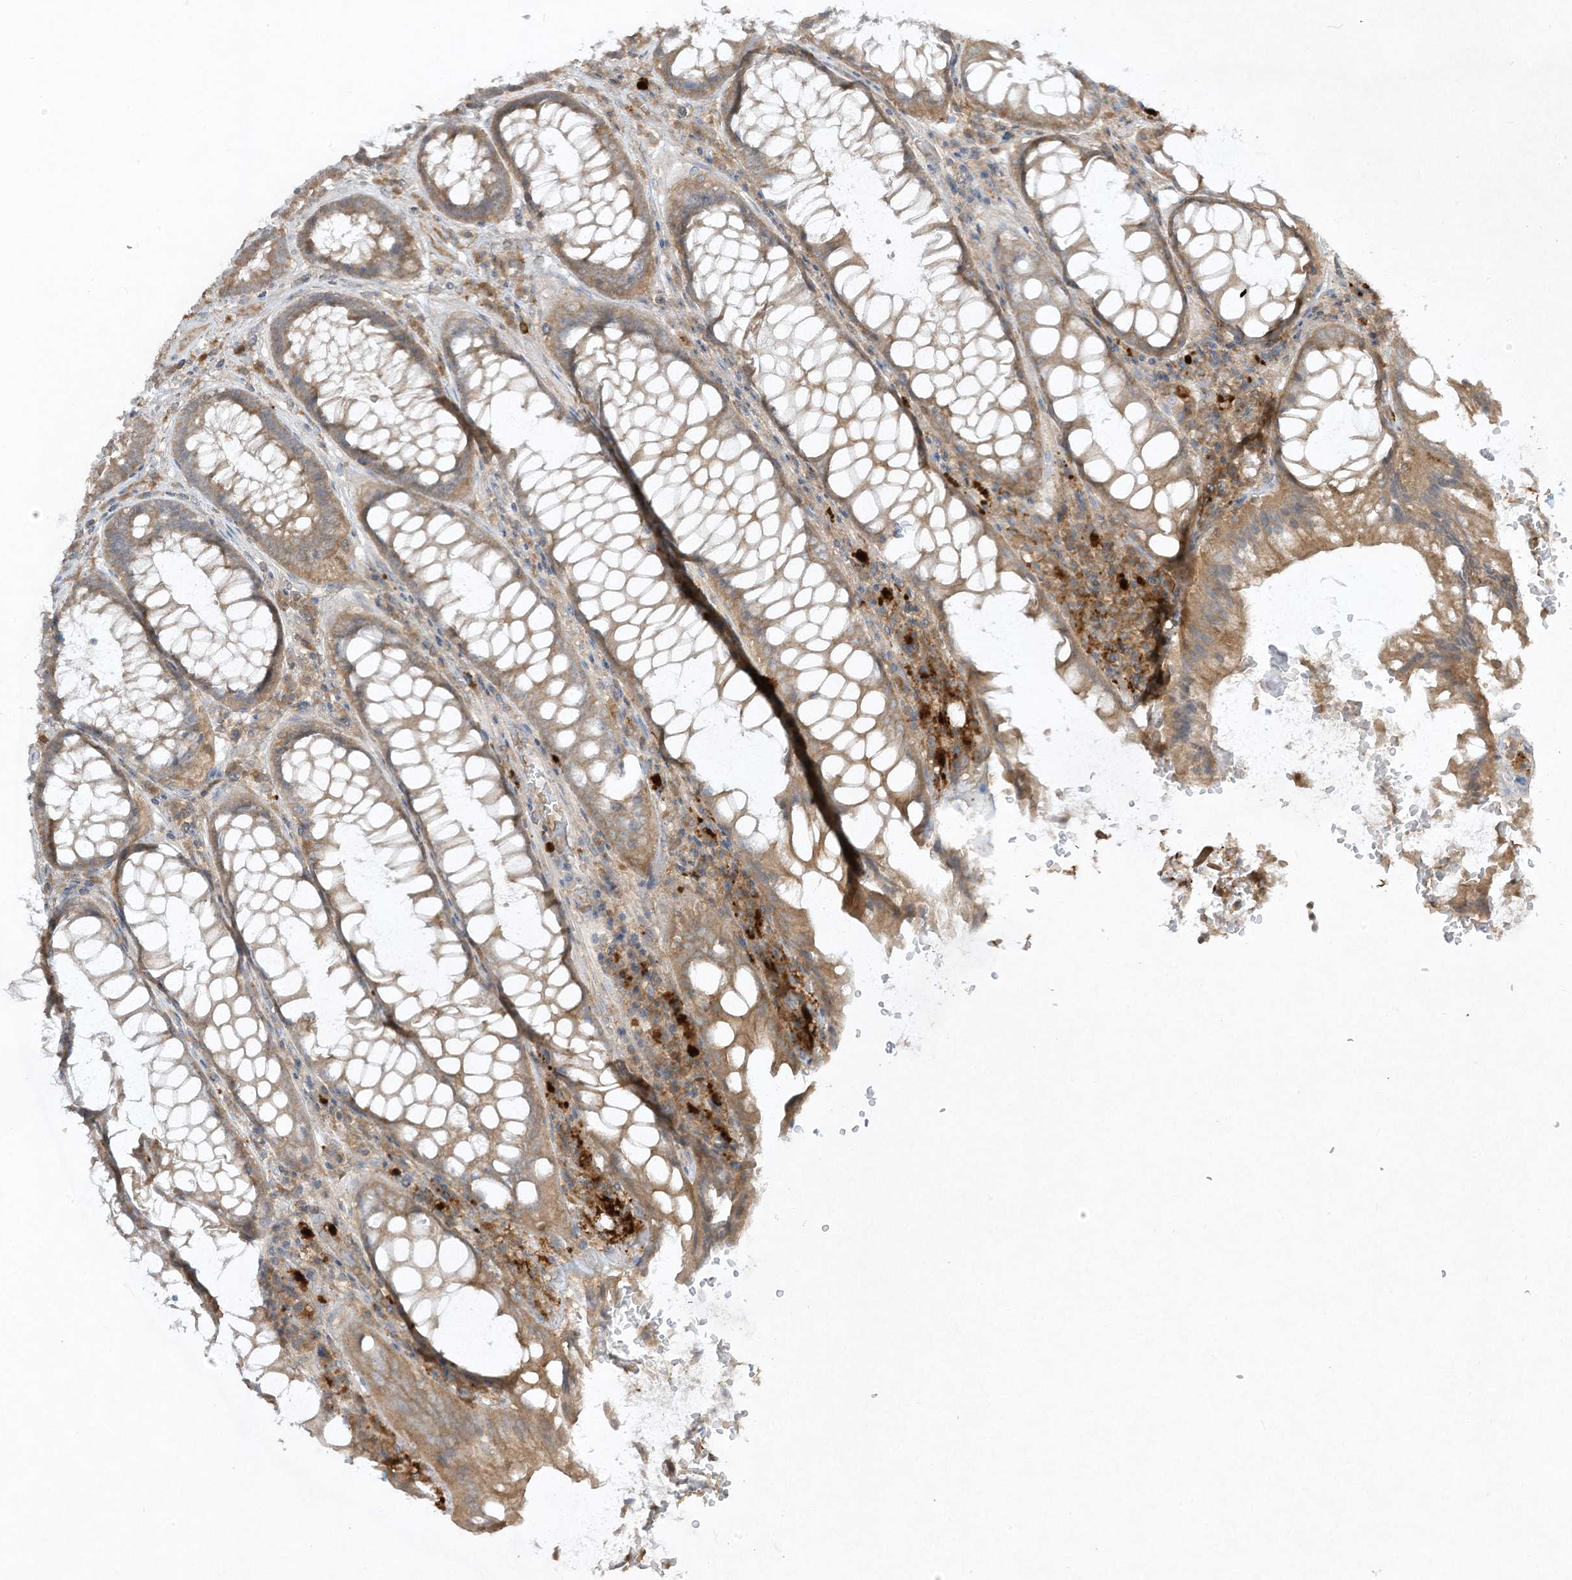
{"staining": {"intensity": "moderate", "quantity": ">75%", "location": "cytoplasmic/membranous"}, "tissue": "rectum", "cell_type": "Glandular cells", "image_type": "normal", "snomed": [{"axis": "morphology", "description": "Normal tissue, NOS"}, {"axis": "topography", "description": "Rectum"}], "caption": "Immunohistochemical staining of normal rectum demonstrates >75% levels of moderate cytoplasmic/membranous protein staining in approximately >75% of glandular cells.", "gene": "LDAH", "patient": {"sex": "male", "age": 64}}